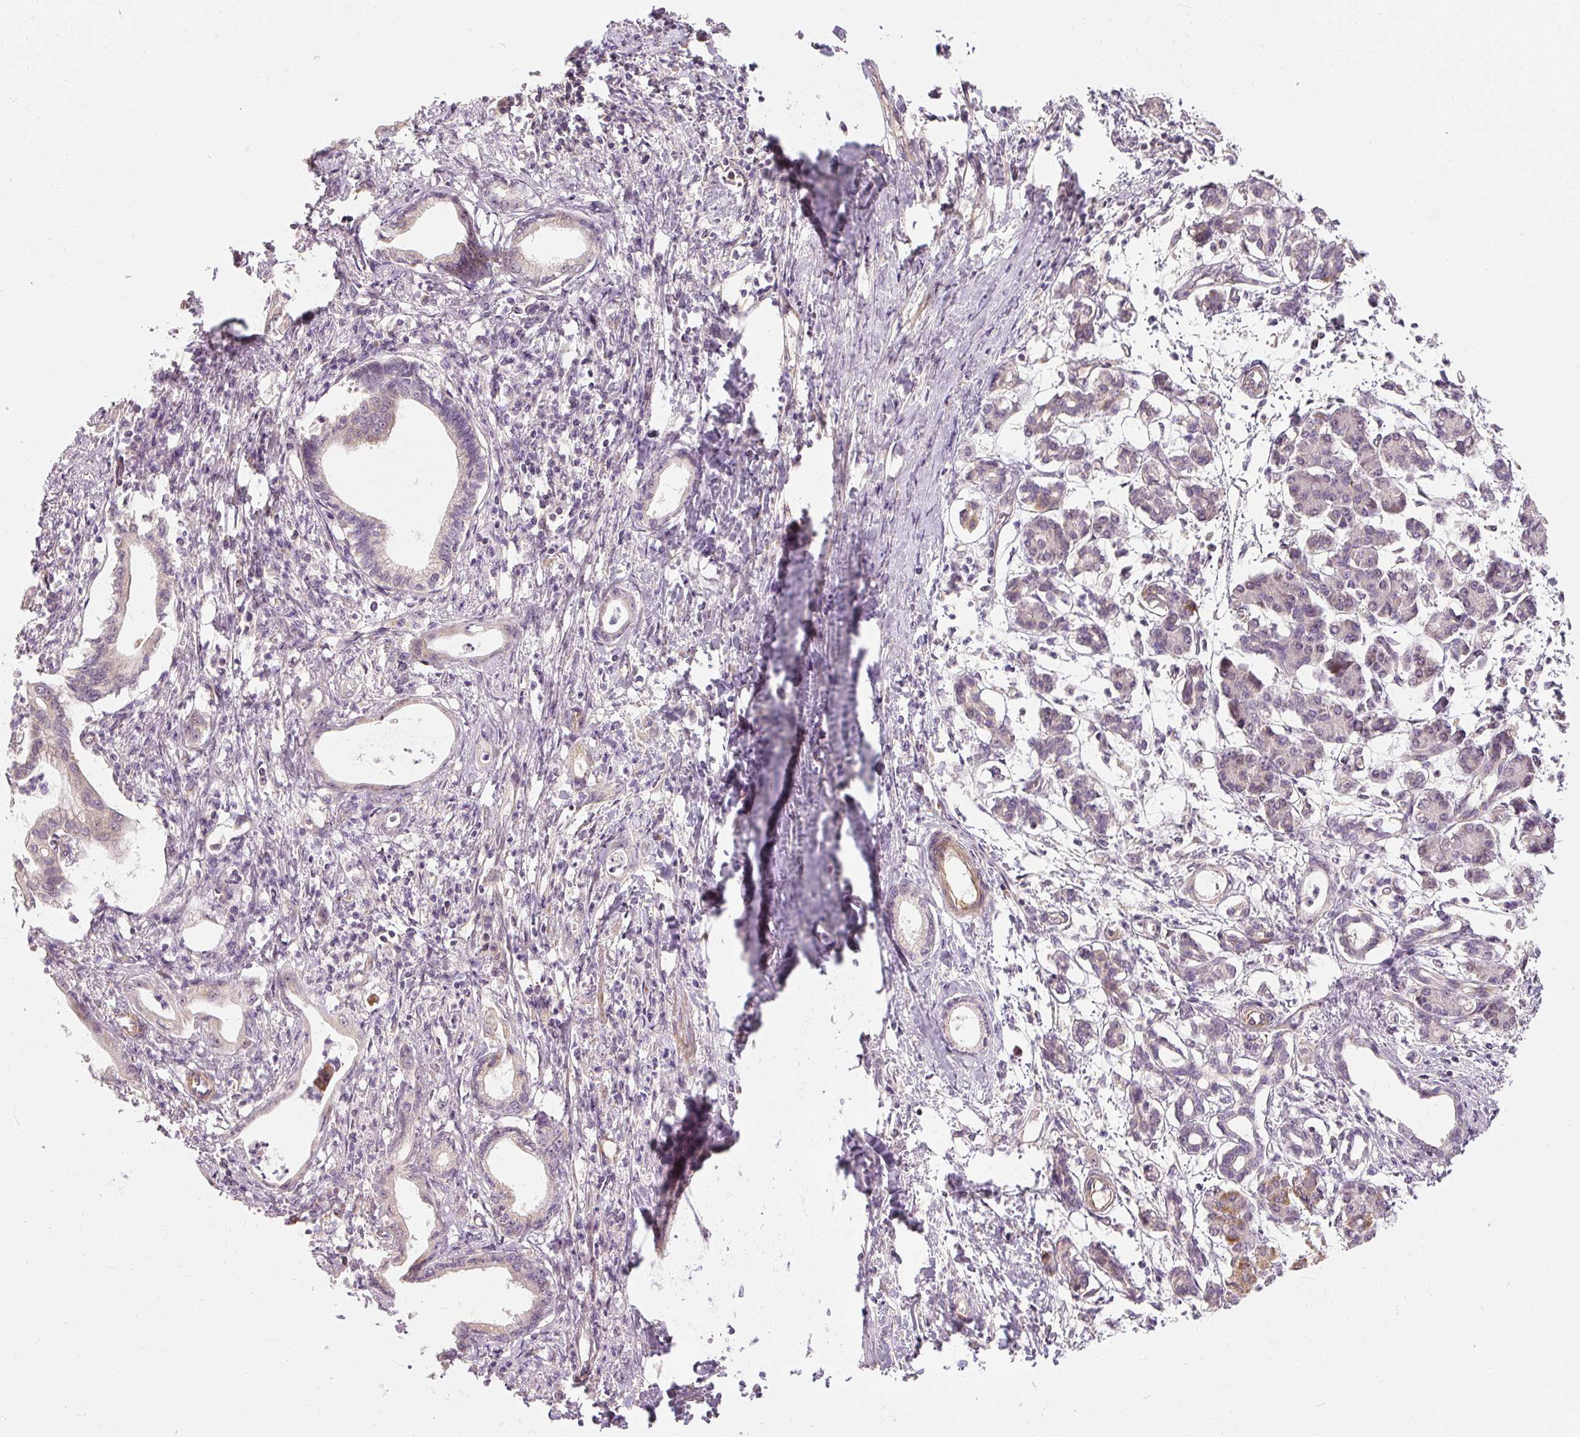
{"staining": {"intensity": "negative", "quantity": "none", "location": "none"}, "tissue": "pancreatic cancer", "cell_type": "Tumor cells", "image_type": "cancer", "snomed": [{"axis": "morphology", "description": "Adenocarcinoma, NOS"}, {"axis": "topography", "description": "Pancreas"}], "caption": "Immunohistochemistry histopathology image of neoplastic tissue: pancreatic cancer stained with DAB (3,3'-diaminobenzidine) displays no significant protein staining in tumor cells.", "gene": "RB1CC1", "patient": {"sex": "female", "age": 55}}